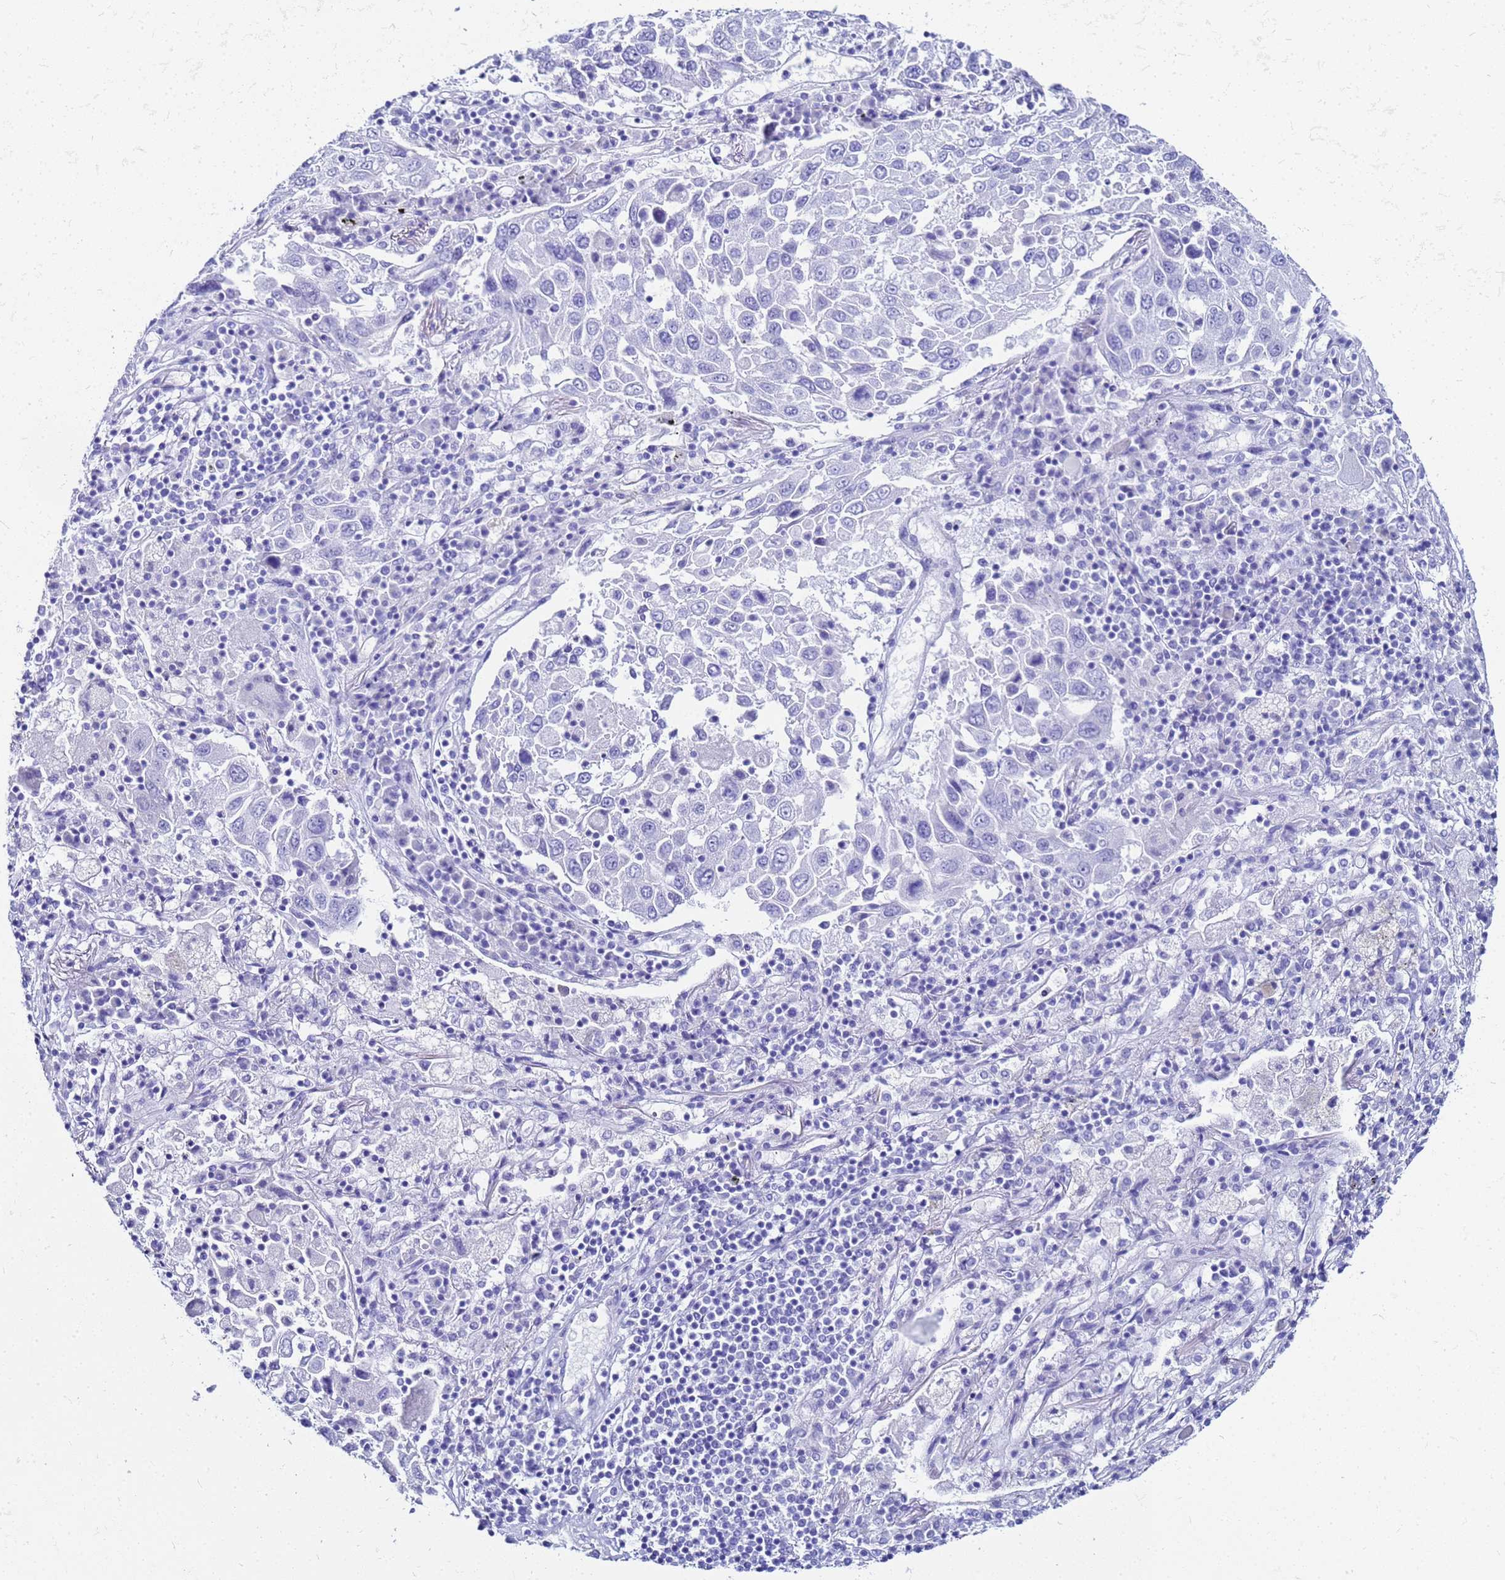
{"staining": {"intensity": "negative", "quantity": "none", "location": "none"}, "tissue": "lung cancer", "cell_type": "Tumor cells", "image_type": "cancer", "snomed": [{"axis": "morphology", "description": "Squamous cell carcinoma, NOS"}, {"axis": "topography", "description": "Lung"}], "caption": "IHC of human squamous cell carcinoma (lung) demonstrates no positivity in tumor cells. (DAB immunohistochemistry (IHC) visualized using brightfield microscopy, high magnification).", "gene": "CKB", "patient": {"sex": "male", "age": 65}}